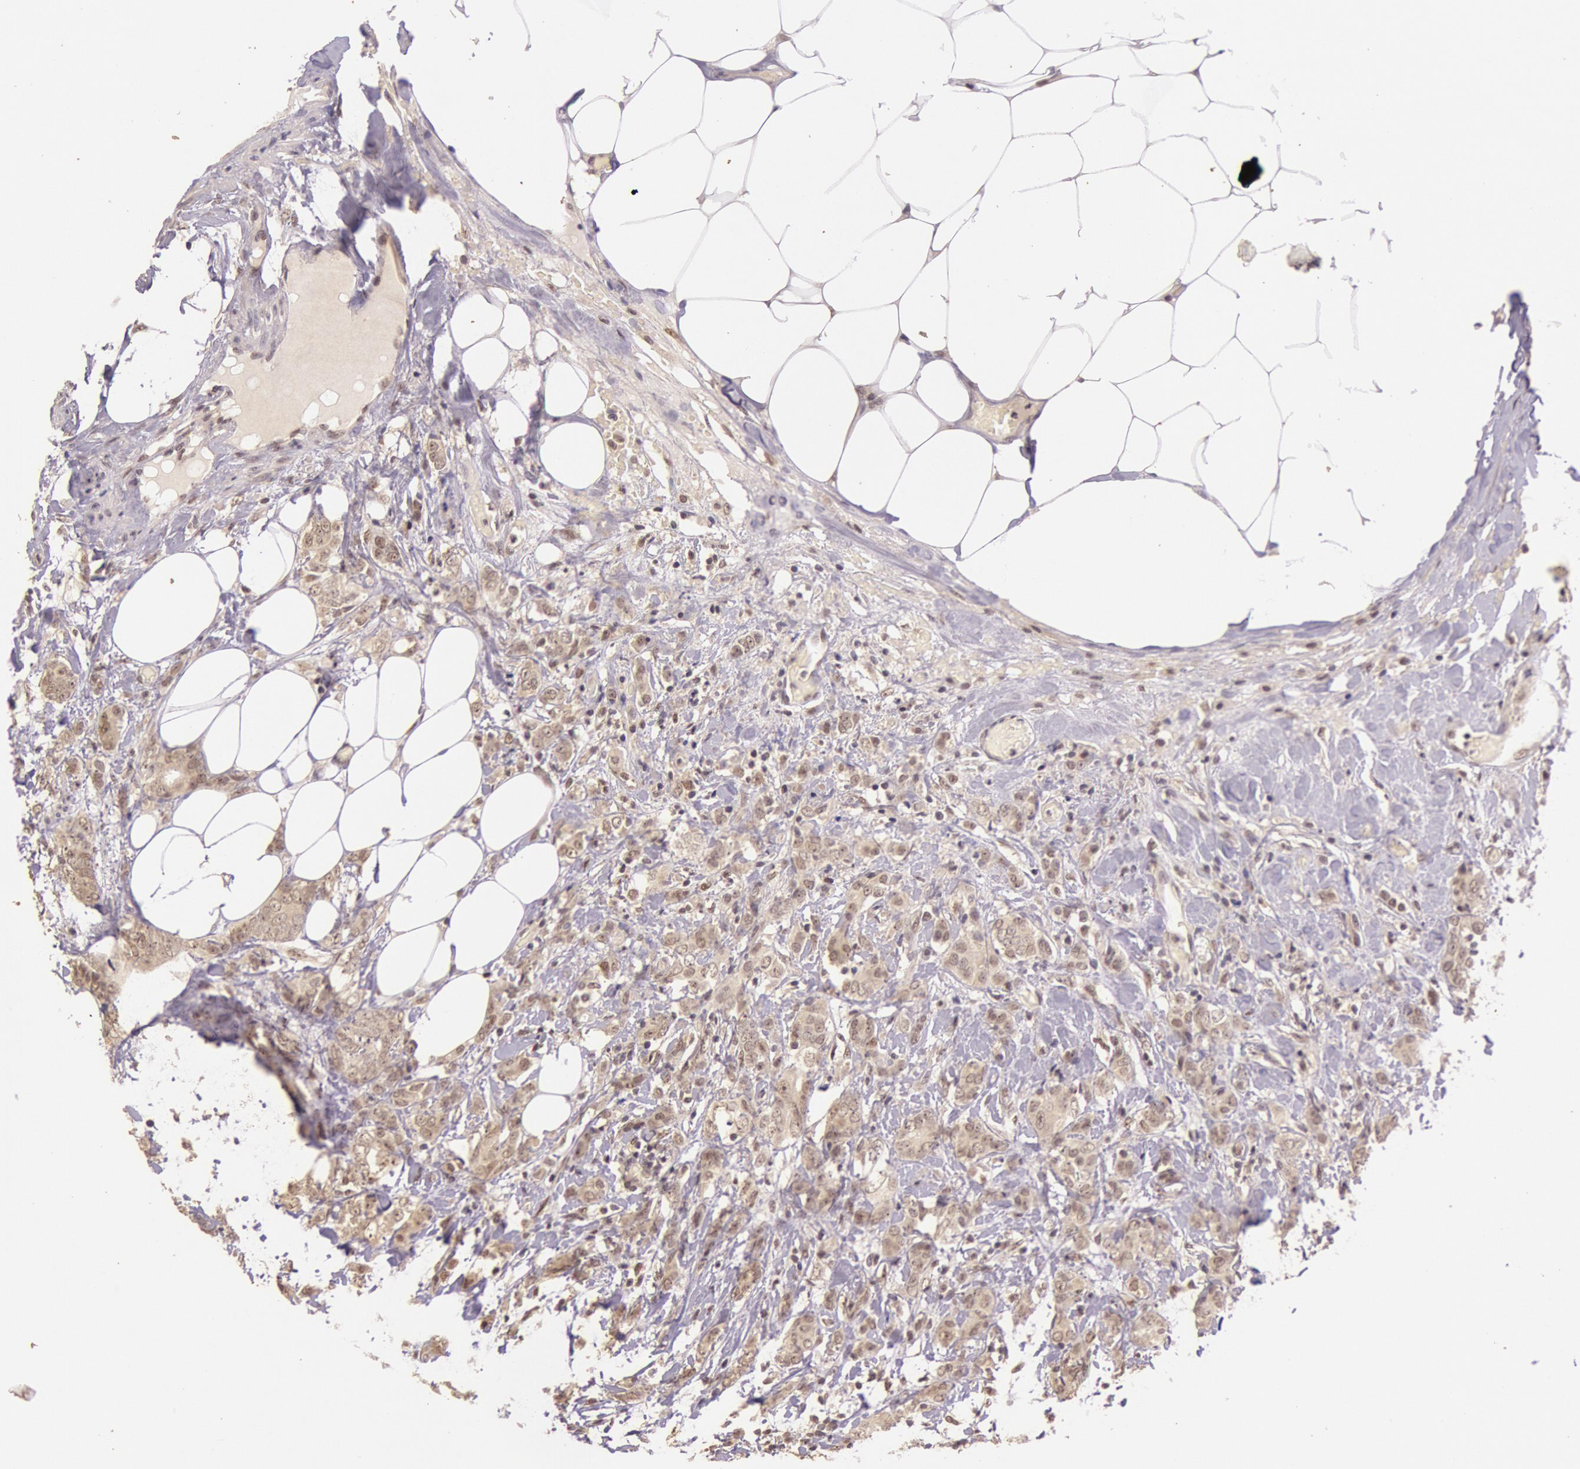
{"staining": {"intensity": "weak", "quantity": "25%-75%", "location": "cytoplasmic/membranous"}, "tissue": "breast cancer", "cell_type": "Tumor cells", "image_type": "cancer", "snomed": [{"axis": "morphology", "description": "Duct carcinoma"}, {"axis": "topography", "description": "Breast"}], "caption": "Weak cytoplasmic/membranous expression for a protein is identified in about 25%-75% of tumor cells of breast cancer (invasive ductal carcinoma) using immunohistochemistry.", "gene": "RTL10", "patient": {"sex": "female", "age": 53}}